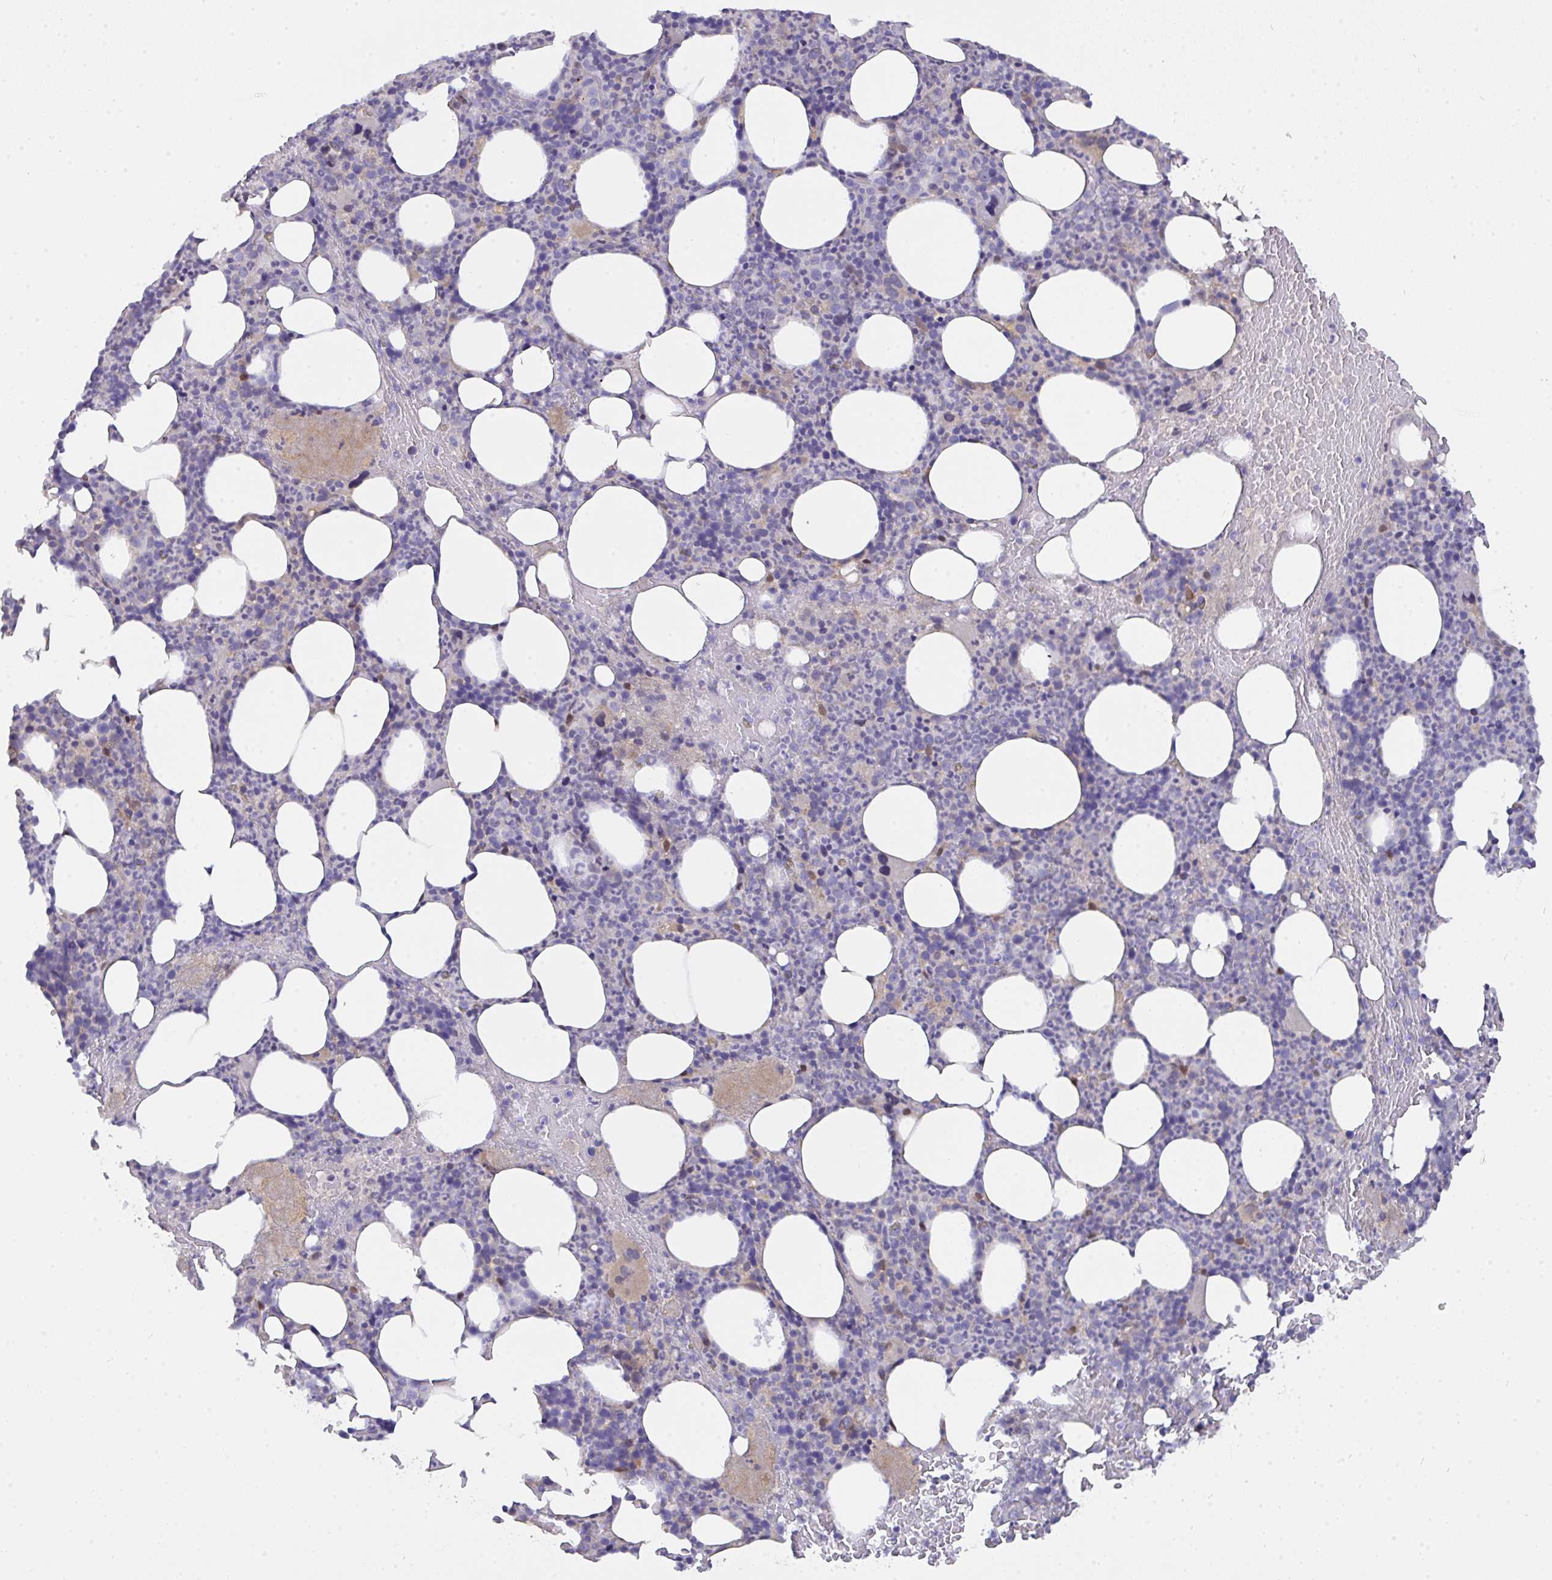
{"staining": {"intensity": "negative", "quantity": "none", "location": "none"}, "tissue": "bone marrow", "cell_type": "Hematopoietic cells", "image_type": "normal", "snomed": [{"axis": "morphology", "description": "Normal tissue, NOS"}, {"axis": "topography", "description": "Bone marrow"}], "caption": "A high-resolution histopathology image shows immunohistochemistry staining of unremarkable bone marrow, which reveals no significant staining in hematopoietic cells.", "gene": "L3HYPDH", "patient": {"sex": "female", "age": 59}}